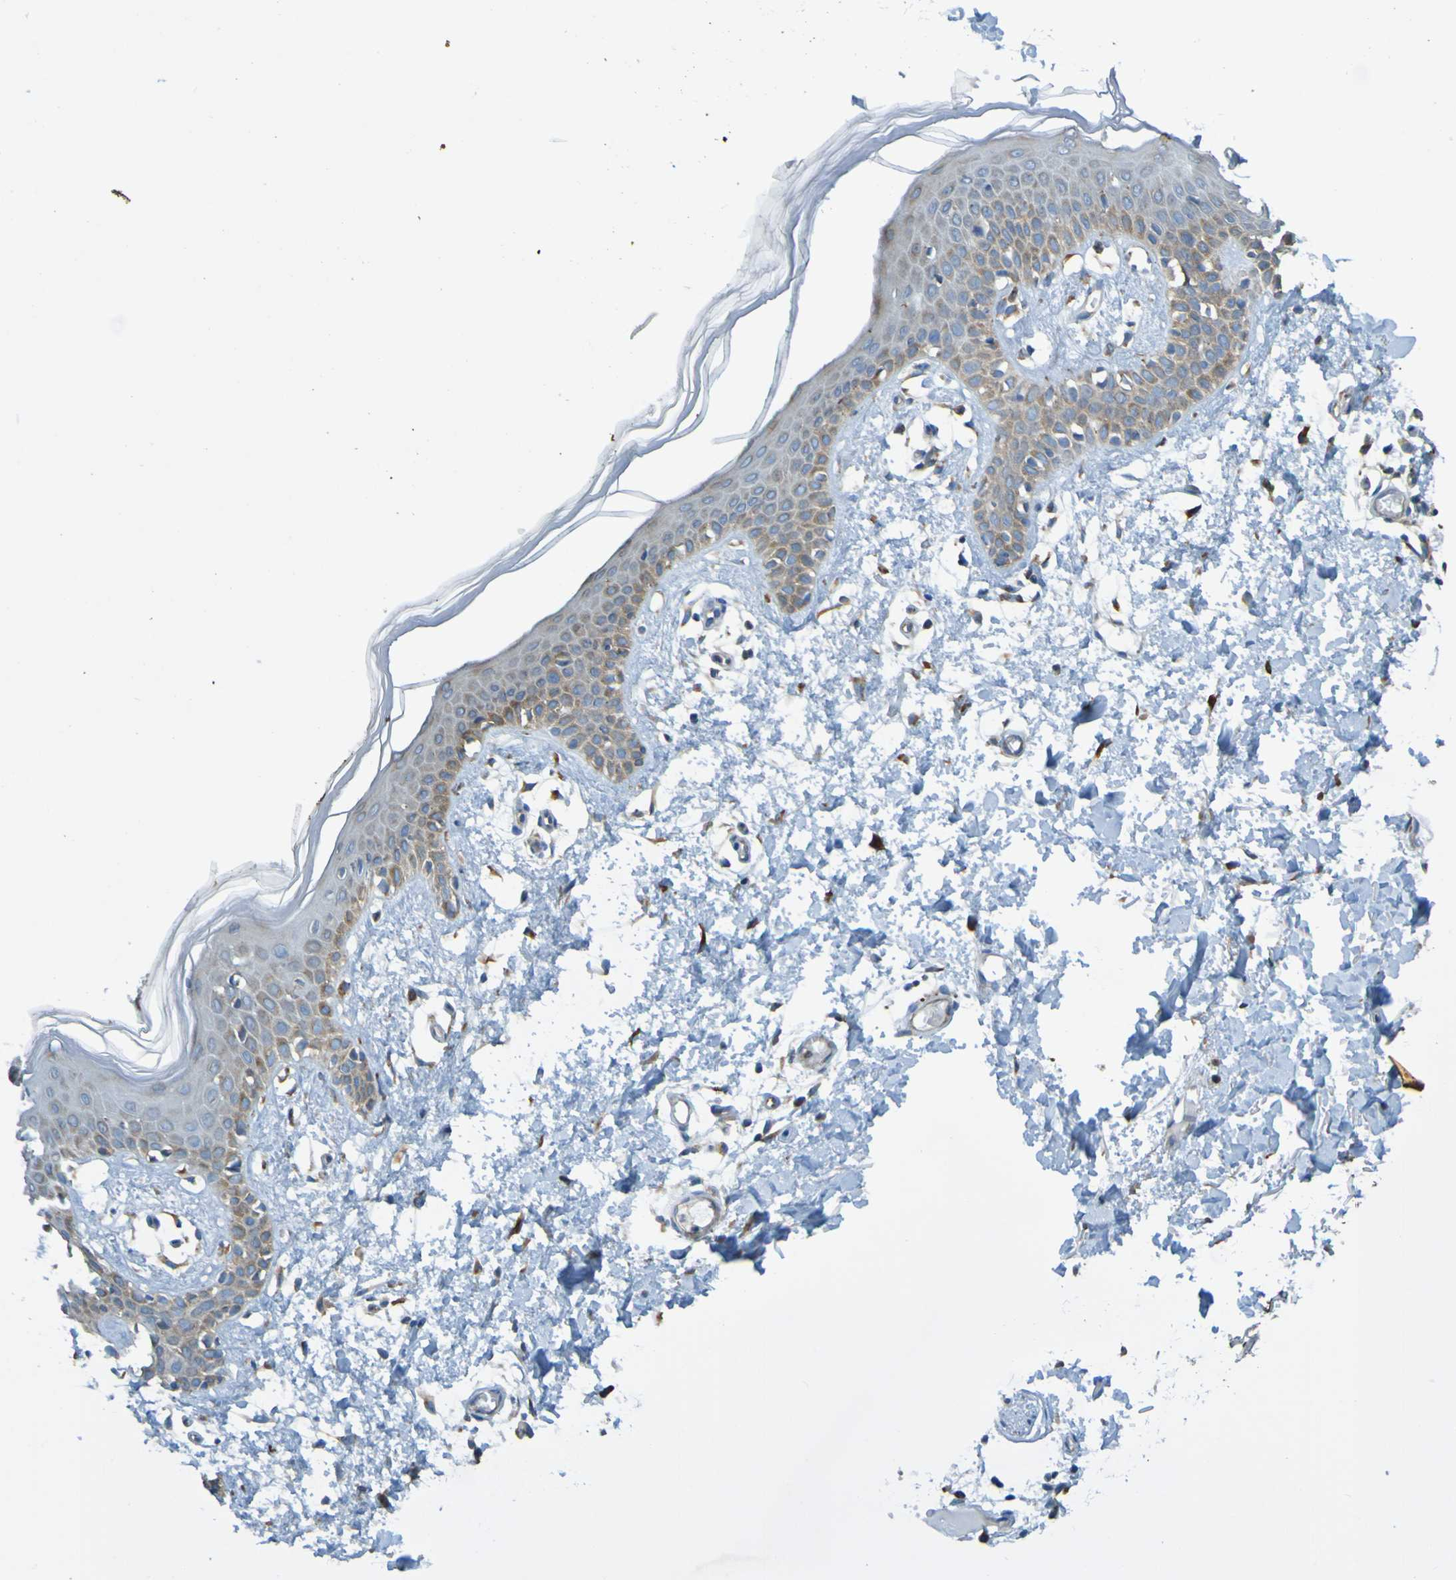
{"staining": {"intensity": "moderate", "quantity": ">75%", "location": "cytoplasmic/membranous"}, "tissue": "skin", "cell_type": "Fibroblasts", "image_type": "normal", "snomed": [{"axis": "morphology", "description": "Normal tissue, NOS"}, {"axis": "topography", "description": "Skin"}], "caption": "Normal skin was stained to show a protein in brown. There is medium levels of moderate cytoplasmic/membranous positivity in about >75% of fibroblasts.", "gene": "SSR1", "patient": {"sex": "male", "age": 53}}